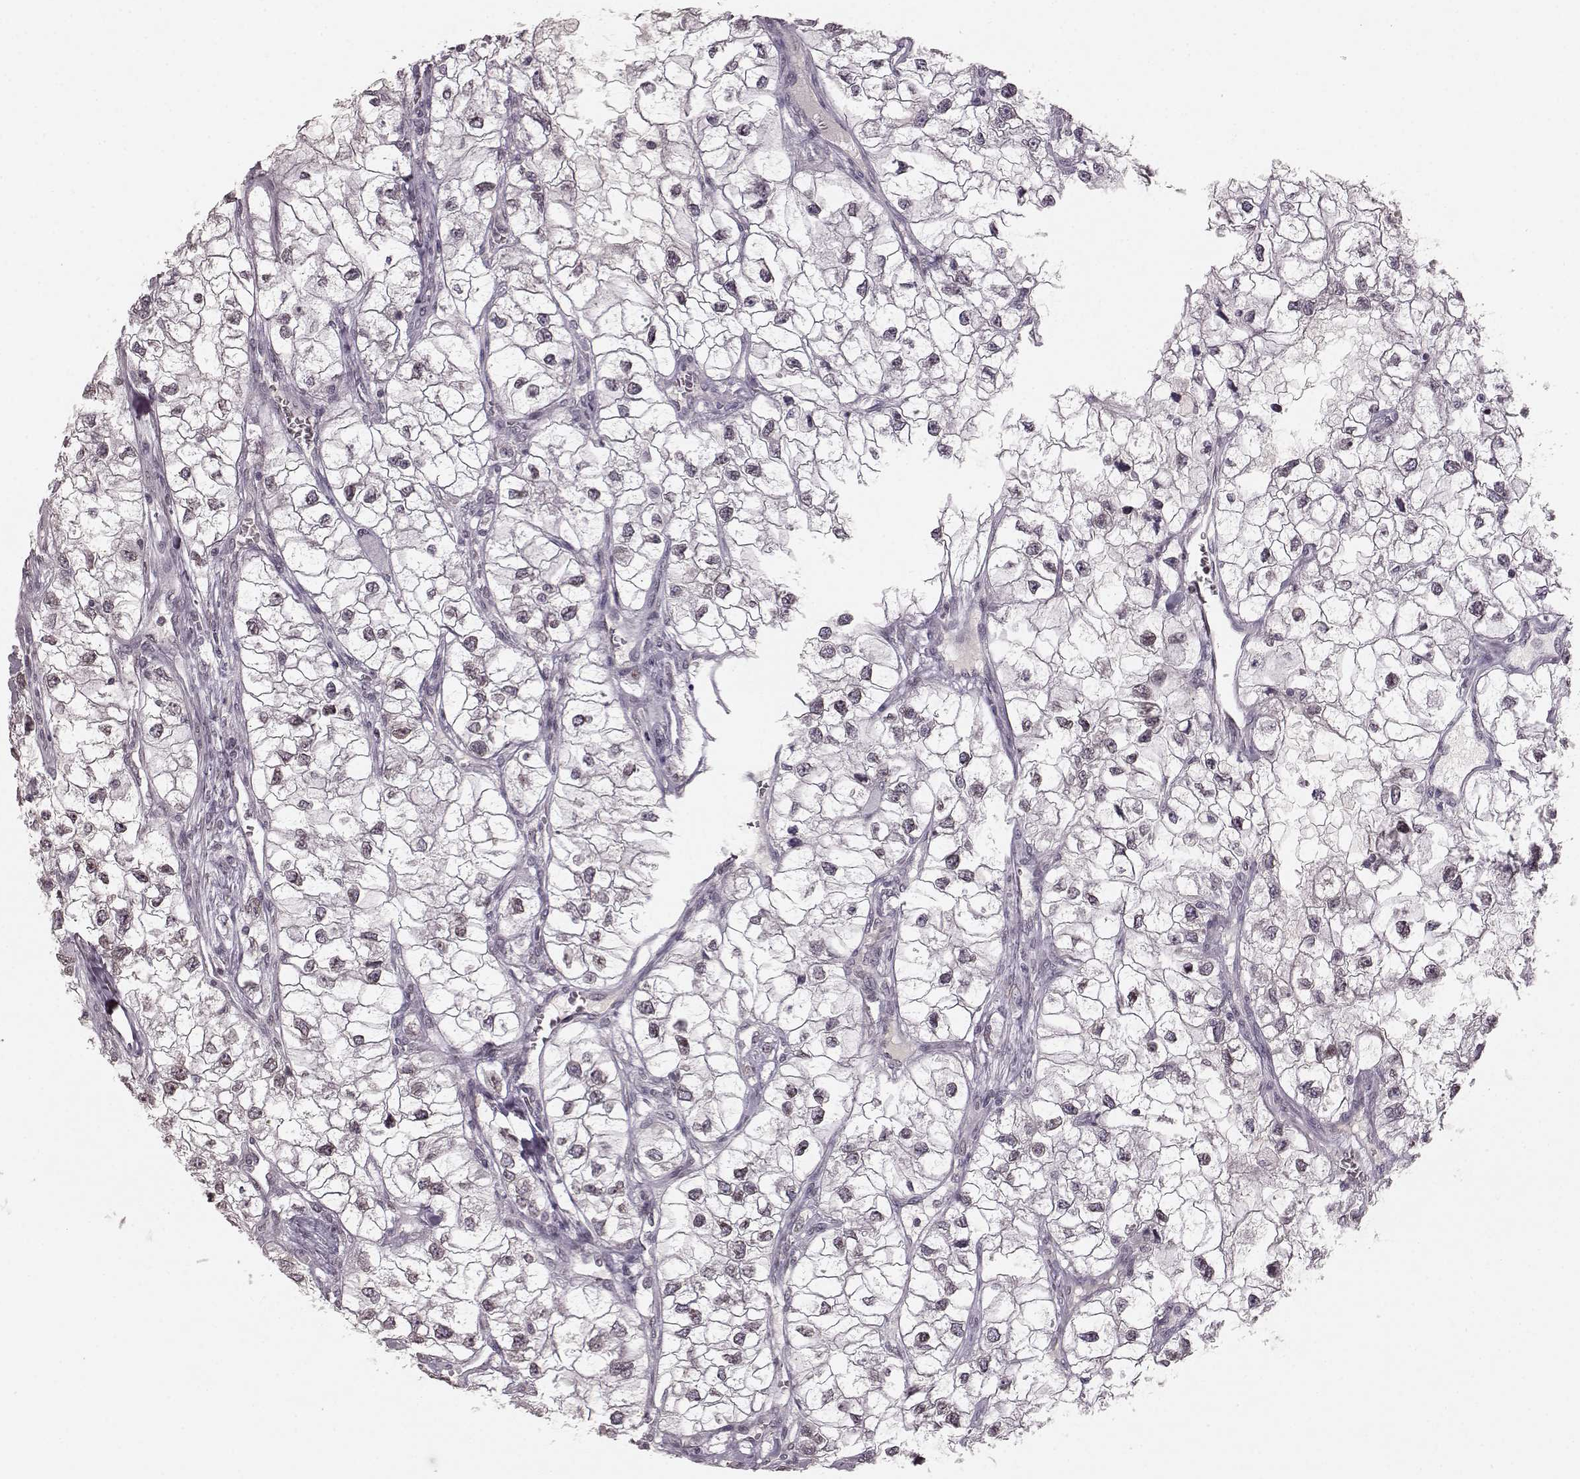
{"staining": {"intensity": "weak", "quantity": "<25%", "location": "nuclear"}, "tissue": "renal cancer", "cell_type": "Tumor cells", "image_type": "cancer", "snomed": [{"axis": "morphology", "description": "Adenocarcinoma, NOS"}, {"axis": "topography", "description": "Kidney"}], "caption": "High magnification brightfield microscopy of renal cancer (adenocarcinoma) stained with DAB (3,3'-diaminobenzidine) (brown) and counterstained with hematoxylin (blue): tumor cells show no significant positivity.", "gene": "DCAF12", "patient": {"sex": "male", "age": 59}}